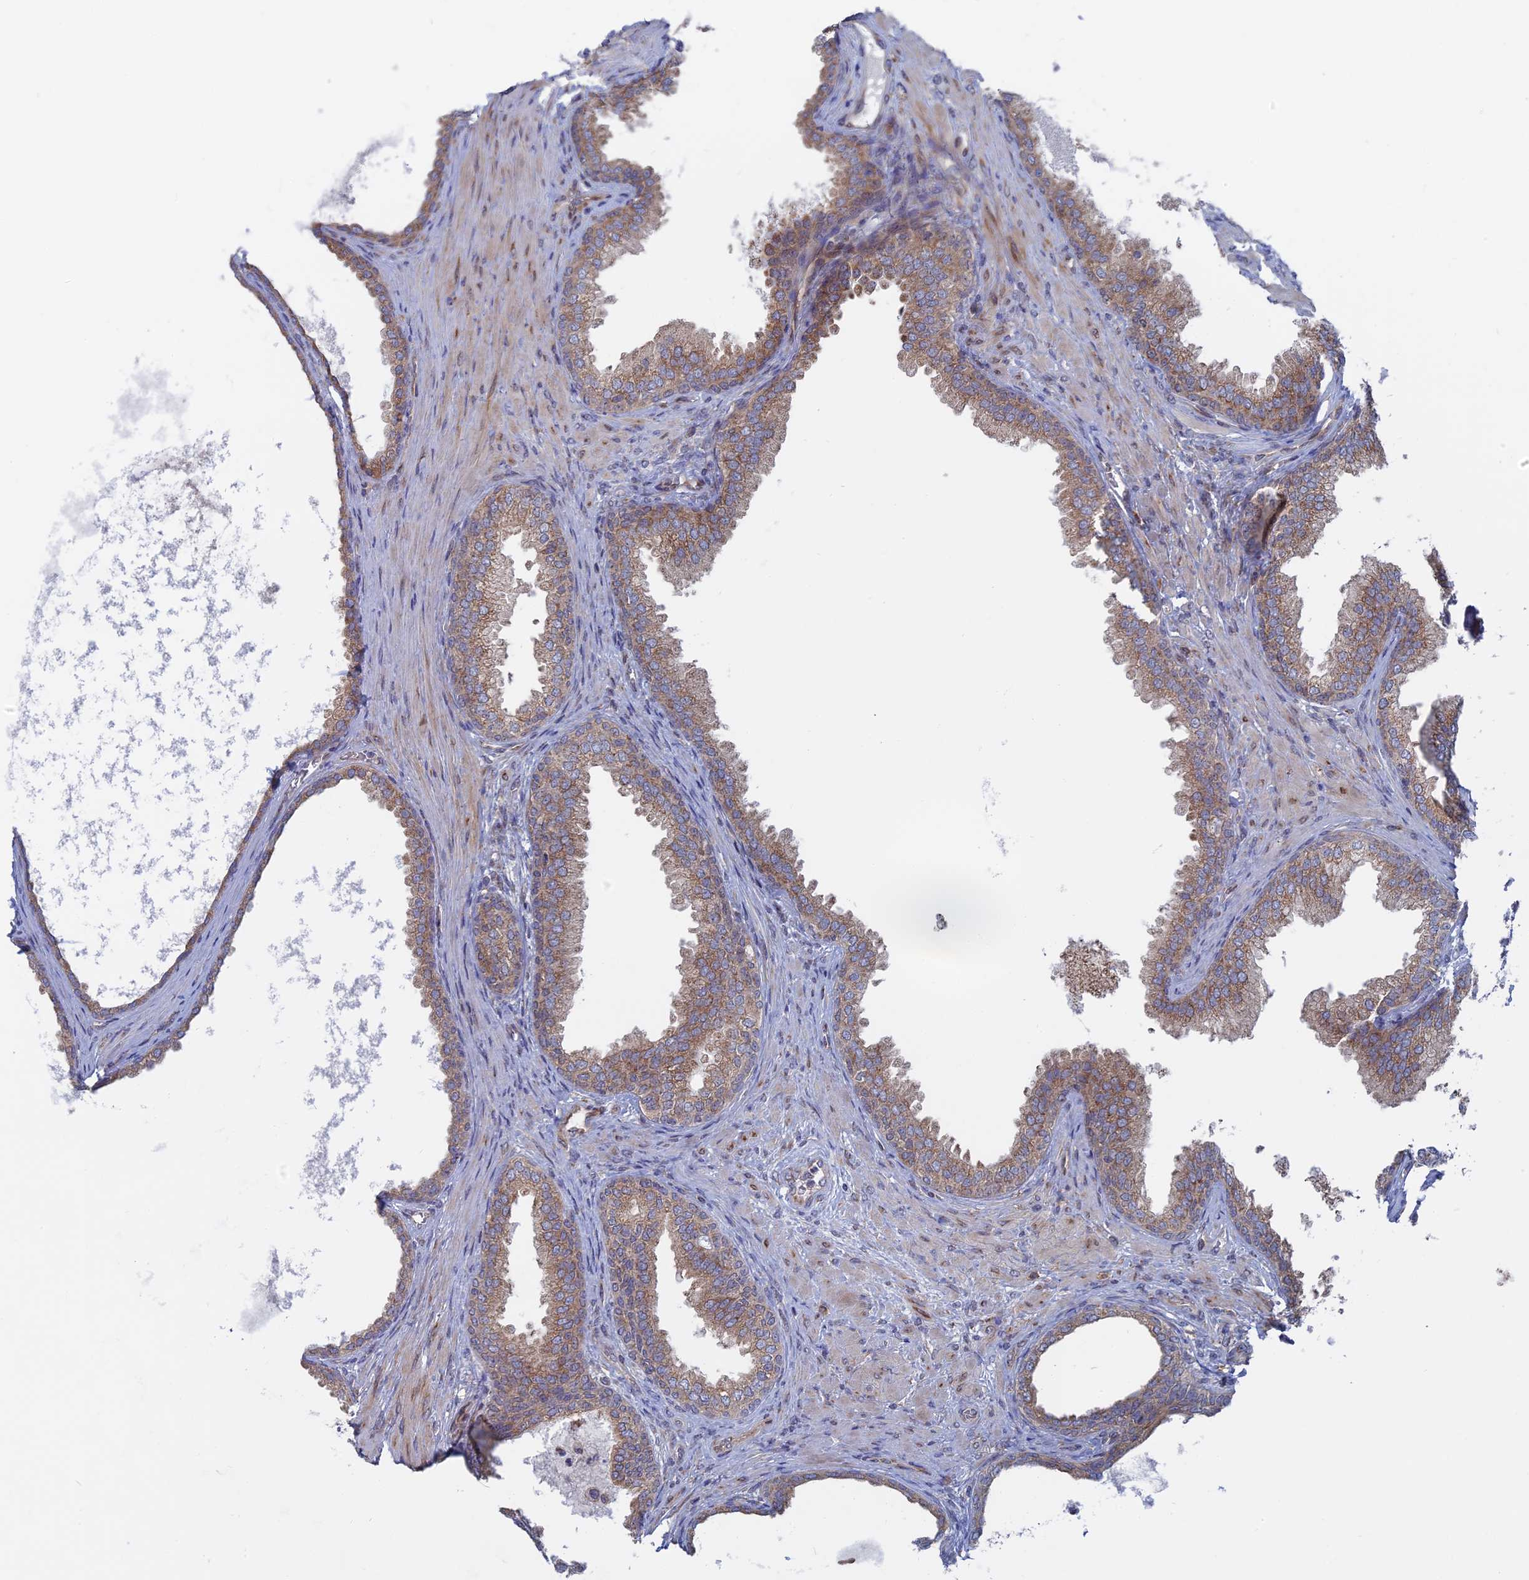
{"staining": {"intensity": "moderate", "quantity": ">75%", "location": "cytoplasmic/membranous"}, "tissue": "prostate", "cell_type": "Glandular cells", "image_type": "normal", "snomed": [{"axis": "morphology", "description": "Normal tissue, NOS"}, {"axis": "topography", "description": "Prostate"}], "caption": "IHC (DAB (3,3'-diaminobenzidine)) staining of normal prostate demonstrates moderate cytoplasmic/membranous protein positivity in about >75% of glandular cells.", "gene": "TBC1D30", "patient": {"sex": "male", "age": 76}}